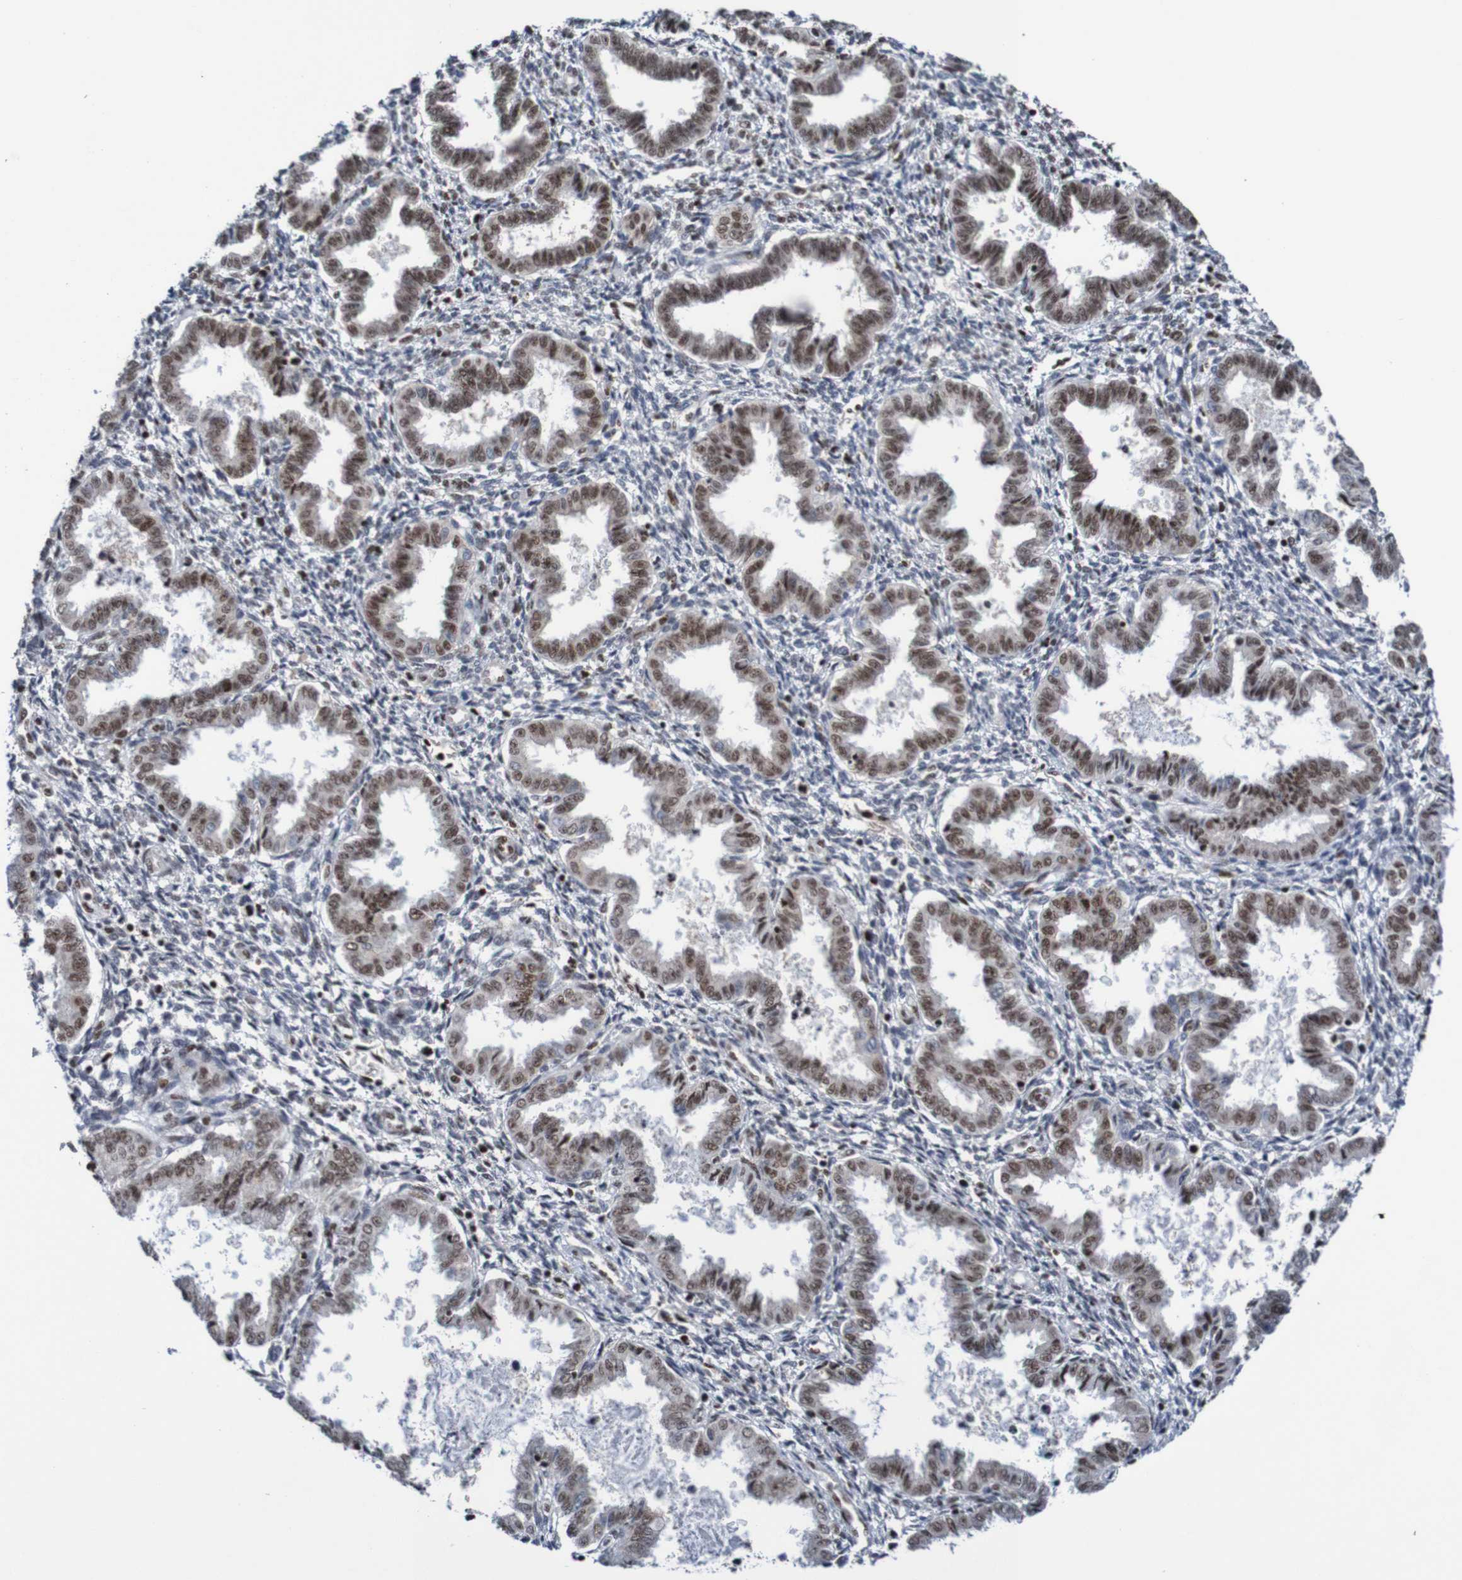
{"staining": {"intensity": "moderate", "quantity": "25%-75%", "location": "nuclear"}, "tissue": "endometrium", "cell_type": "Cells in endometrial stroma", "image_type": "normal", "snomed": [{"axis": "morphology", "description": "Normal tissue, NOS"}, {"axis": "topography", "description": "Endometrium"}], "caption": "Immunohistochemistry of normal human endometrium shows medium levels of moderate nuclear staining in about 25%-75% of cells in endometrial stroma.", "gene": "CDC5L", "patient": {"sex": "female", "age": 33}}